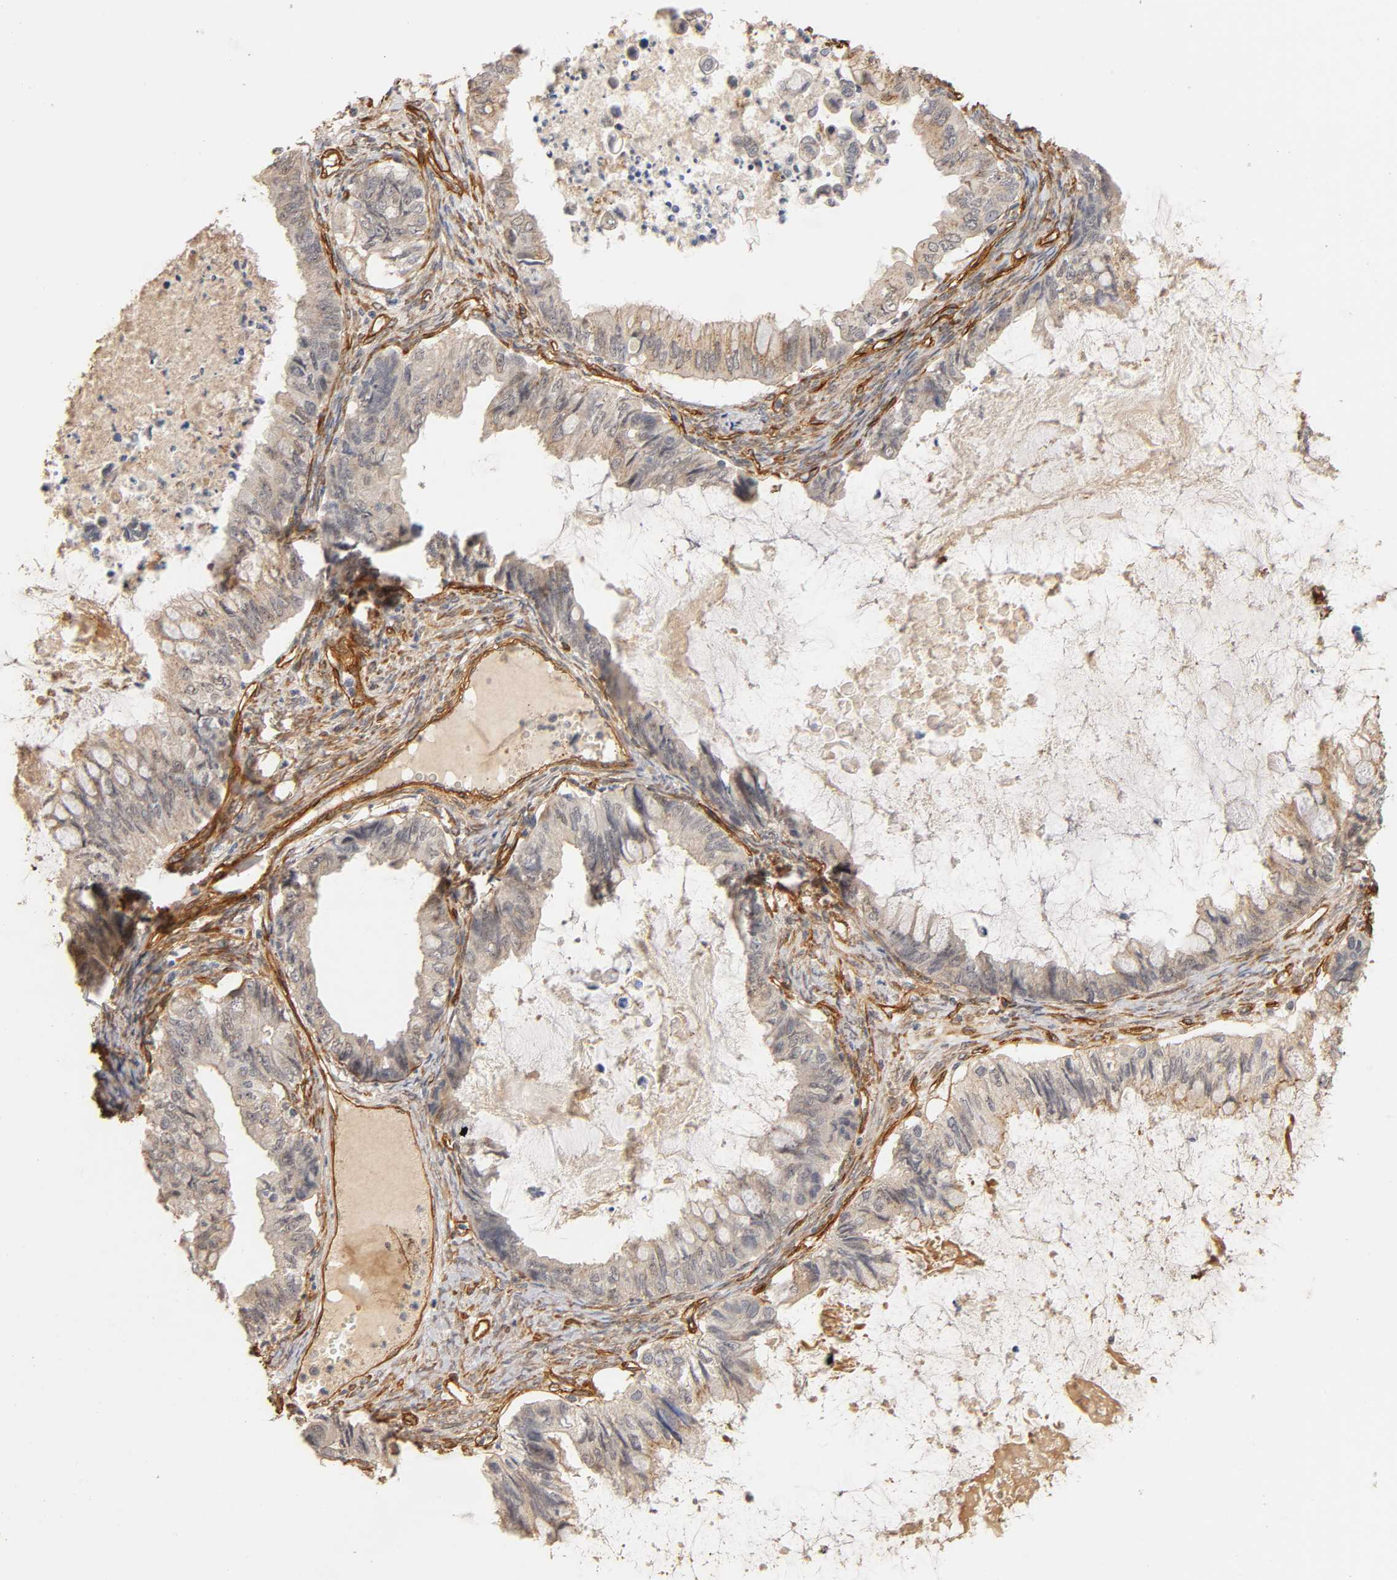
{"staining": {"intensity": "weak", "quantity": "<25%", "location": "cytoplasmic/membranous"}, "tissue": "ovarian cancer", "cell_type": "Tumor cells", "image_type": "cancer", "snomed": [{"axis": "morphology", "description": "Cystadenocarcinoma, mucinous, NOS"}, {"axis": "topography", "description": "Ovary"}], "caption": "An immunohistochemistry (IHC) image of mucinous cystadenocarcinoma (ovarian) is shown. There is no staining in tumor cells of mucinous cystadenocarcinoma (ovarian).", "gene": "LAMB1", "patient": {"sex": "female", "age": 80}}